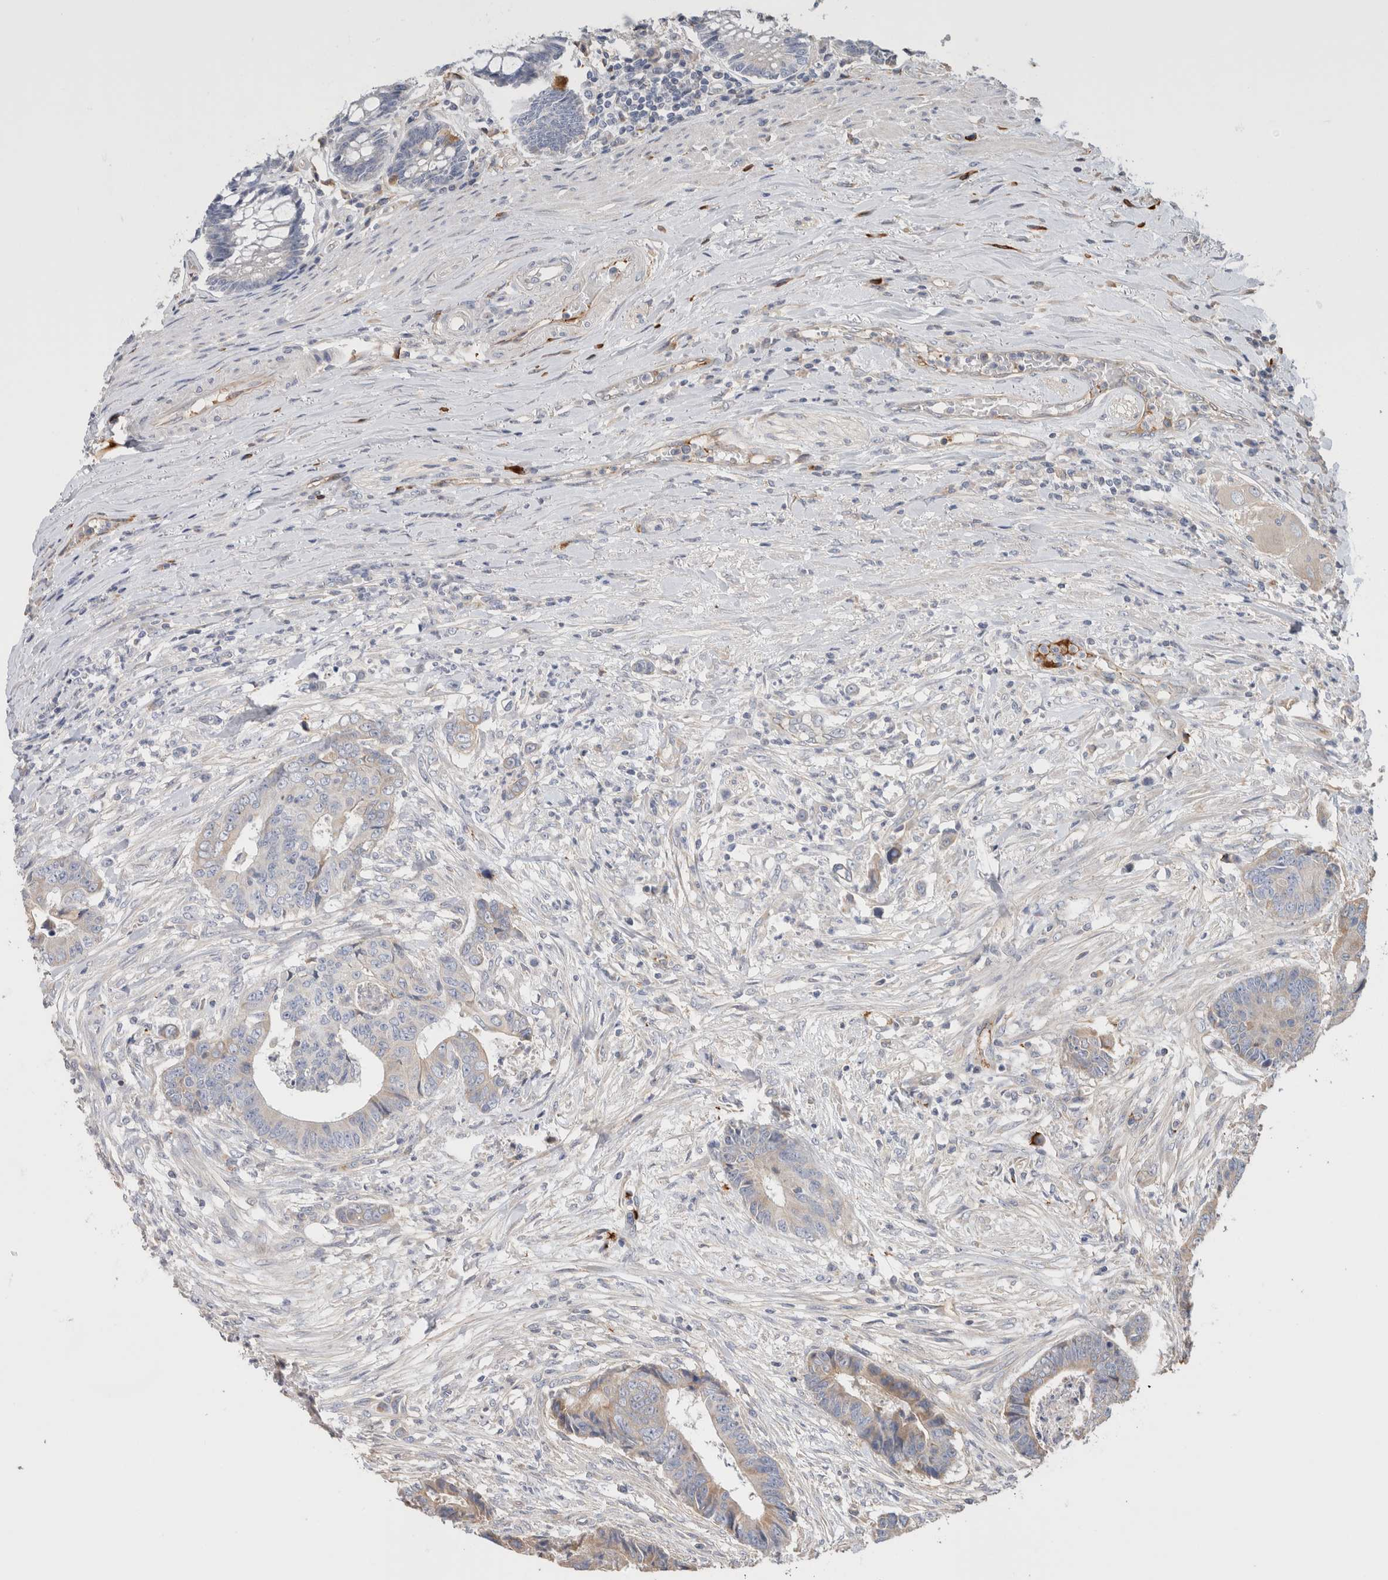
{"staining": {"intensity": "weak", "quantity": "<25%", "location": "cytoplasmic/membranous"}, "tissue": "colorectal cancer", "cell_type": "Tumor cells", "image_type": "cancer", "snomed": [{"axis": "morphology", "description": "Adenocarcinoma, NOS"}, {"axis": "topography", "description": "Rectum"}], "caption": "IHC of colorectal cancer displays no staining in tumor cells.", "gene": "PROS1", "patient": {"sex": "male", "age": 84}}